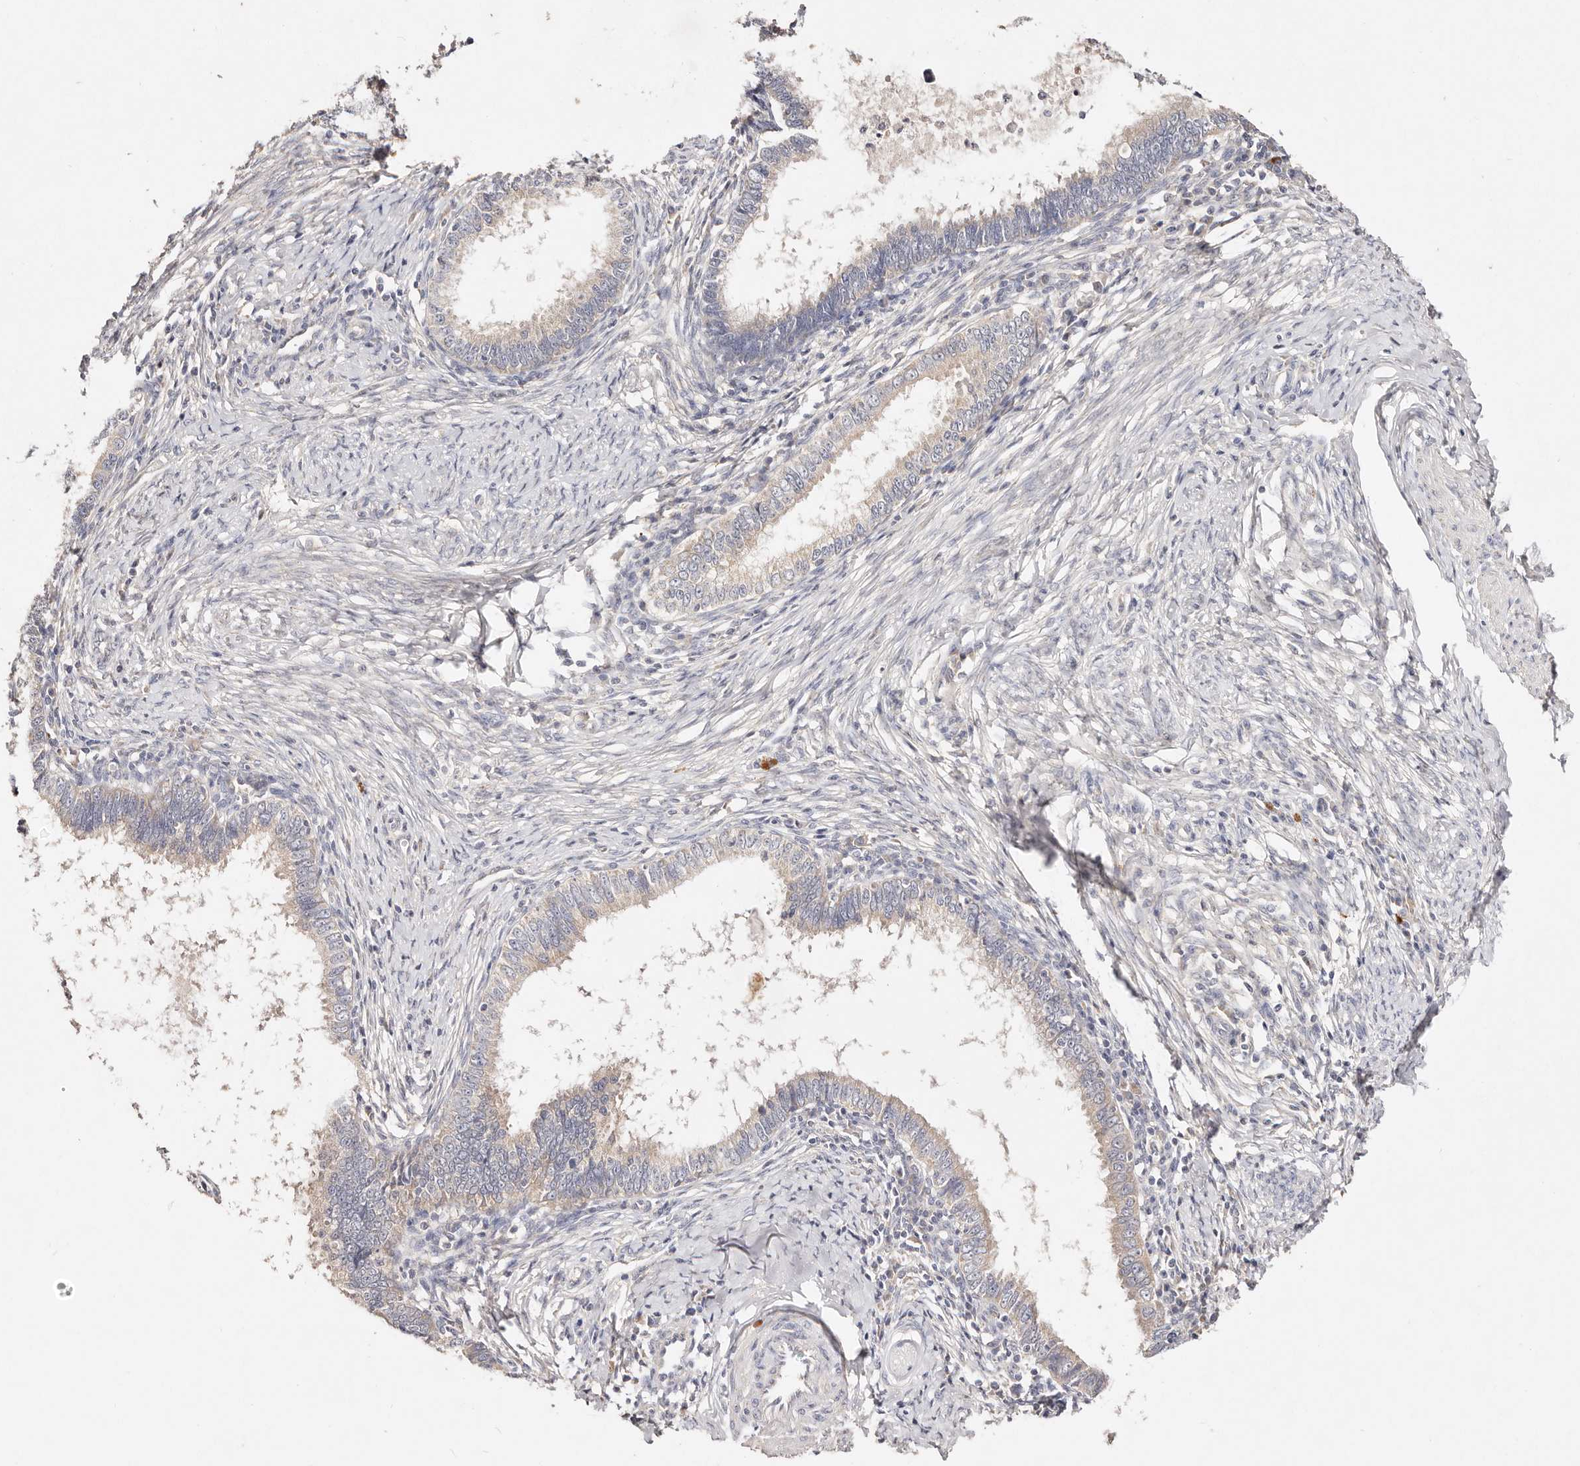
{"staining": {"intensity": "weak", "quantity": "25%-75%", "location": "cytoplasmic/membranous"}, "tissue": "cervical cancer", "cell_type": "Tumor cells", "image_type": "cancer", "snomed": [{"axis": "morphology", "description": "Adenocarcinoma, NOS"}, {"axis": "topography", "description": "Cervix"}], "caption": "High-power microscopy captured an immunohistochemistry histopathology image of adenocarcinoma (cervical), revealing weak cytoplasmic/membranous expression in approximately 25%-75% of tumor cells.", "gene": "VIPAS39", "patient": {"sex": "female", "age": 36}}